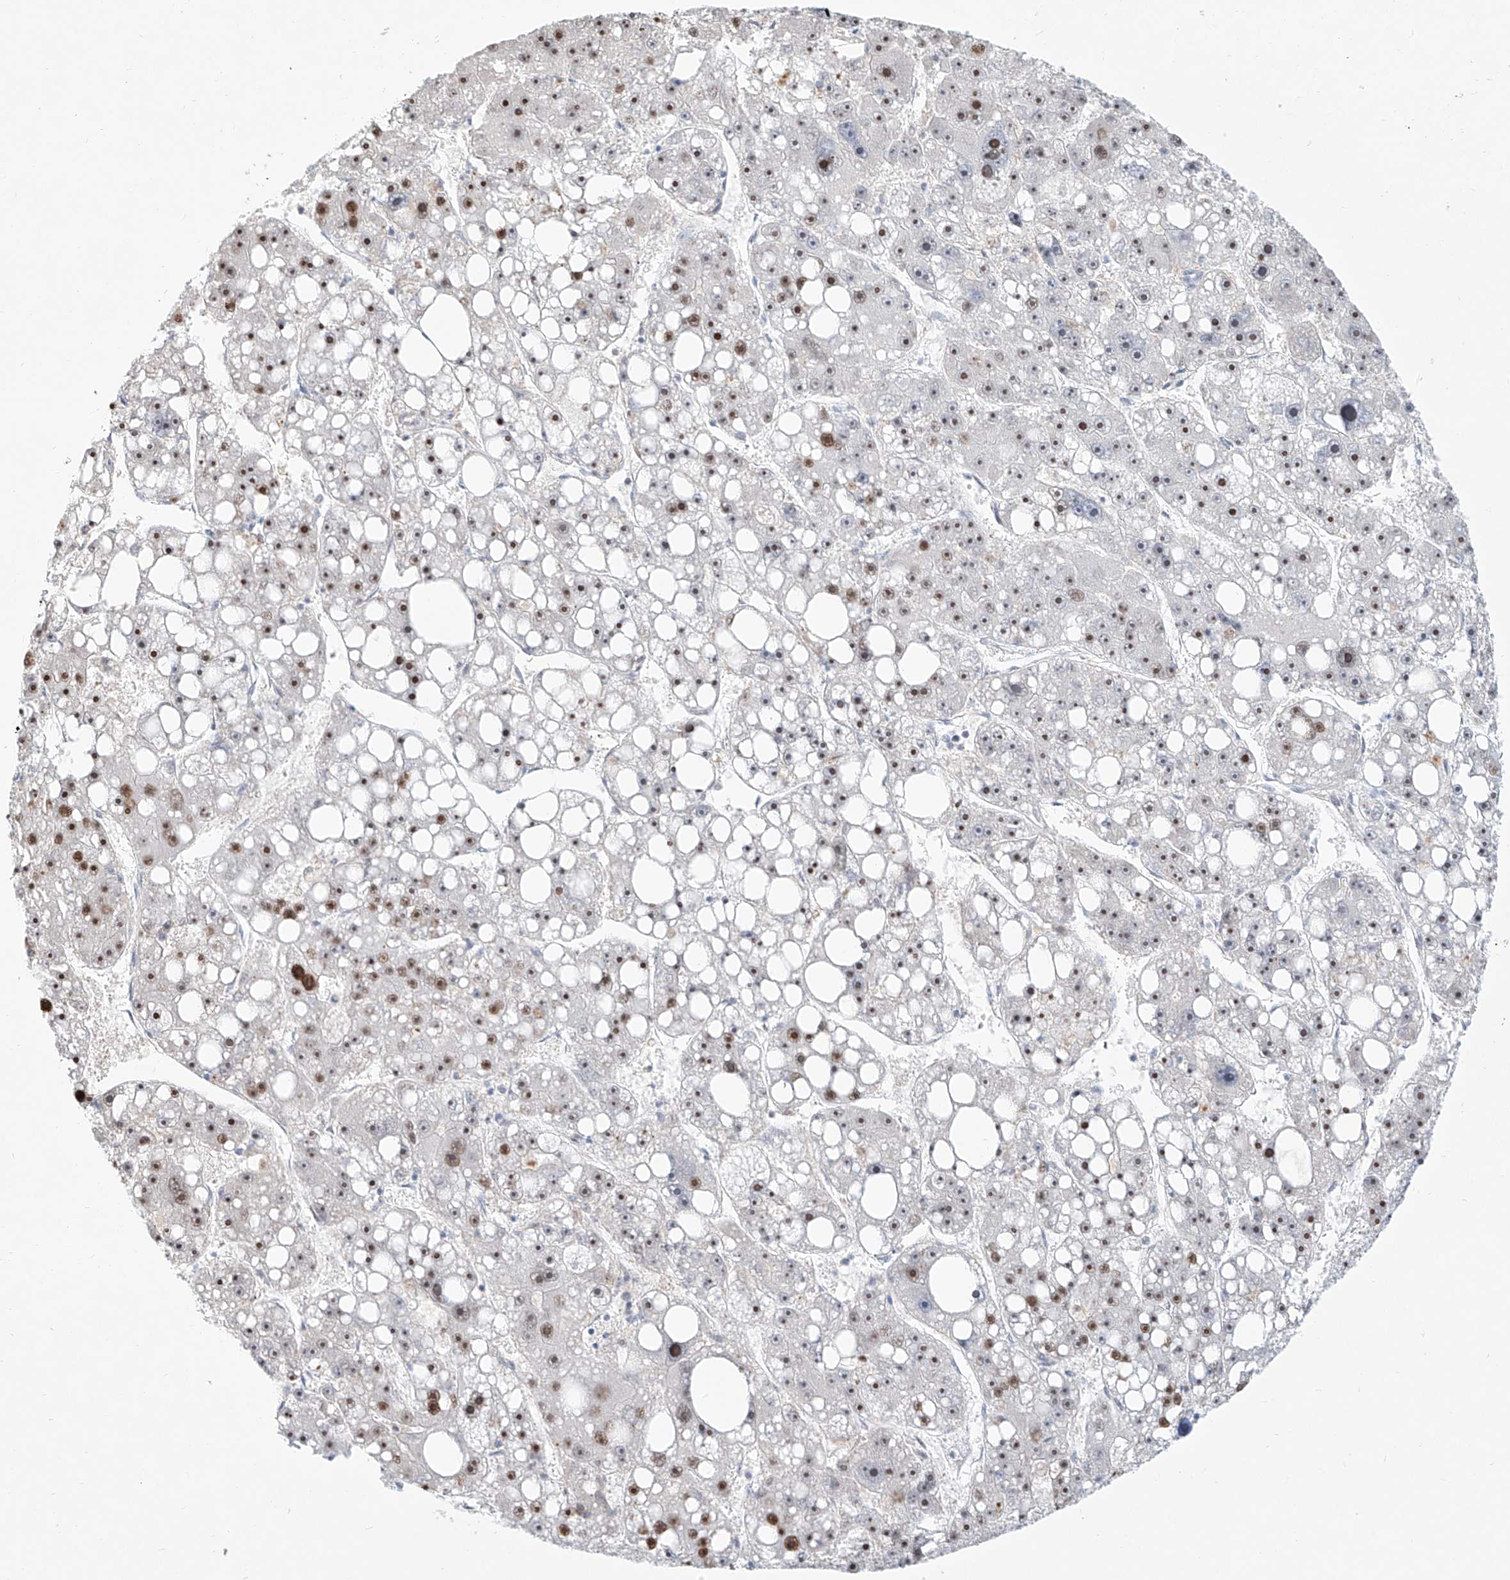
{"staining": {"intensity": "moderate", "quantity": ">75%", "location": "nuclear"}, "tissue": "liver cancer", "cell_type": "Tumor cells", "image_type": "cancer", "snomed": [{"axis": "morphology", "description": "Carcinoma, Hepatocellular, NOS"}, {"axis": "topography", "description": "Liver"}], "caption": "Human liver cancer (hepatocellular carcinoma) stained for a protein (brown) exhibits moderate nuclear positive staining in about >75% of tumor cells.", "gene": "SNU13", "patient": {"sex": "female", "age": 61}}